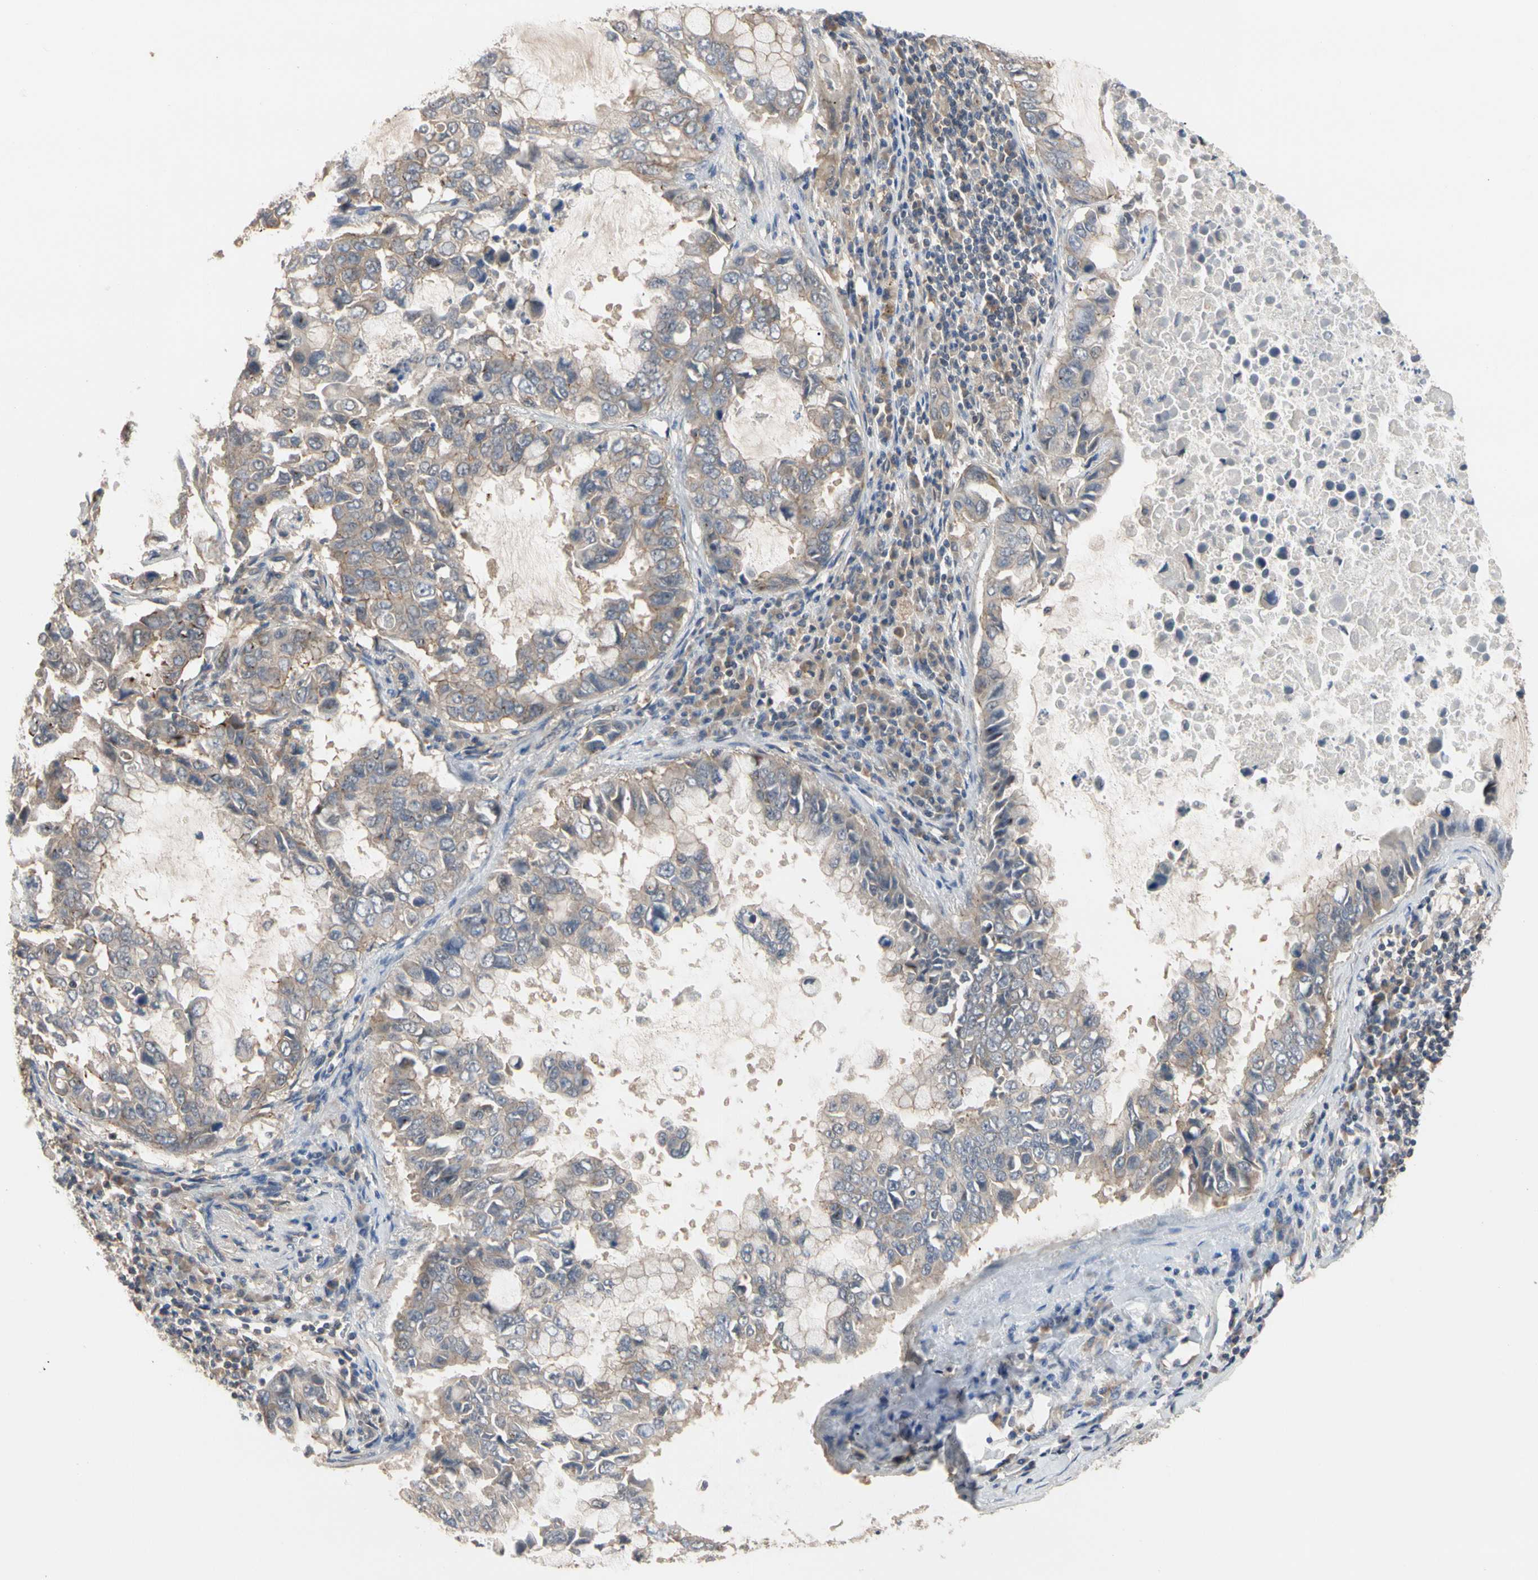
{"staining": {"intensity": "moderate", "quantity": ">75%", "location": "cytoplasmic/membranous"}, "tissue": "lung cancer", "cell_type": "Tumor cells", "image_type": "cancer", "snomed": [{"axis": "morphology", "description": "Adenocarcinoma, NOS"}, {"axis": "topography", "description": "Lung"}], "caption": "Immunohistochemical staining of human lung adenocarcinoma displays medium levels of moderate cytoplasmic/membranous protein staining in about >75% of tumor cells.", "gene": "DPP8", "patient": {"sex": "male", "age": 64}}